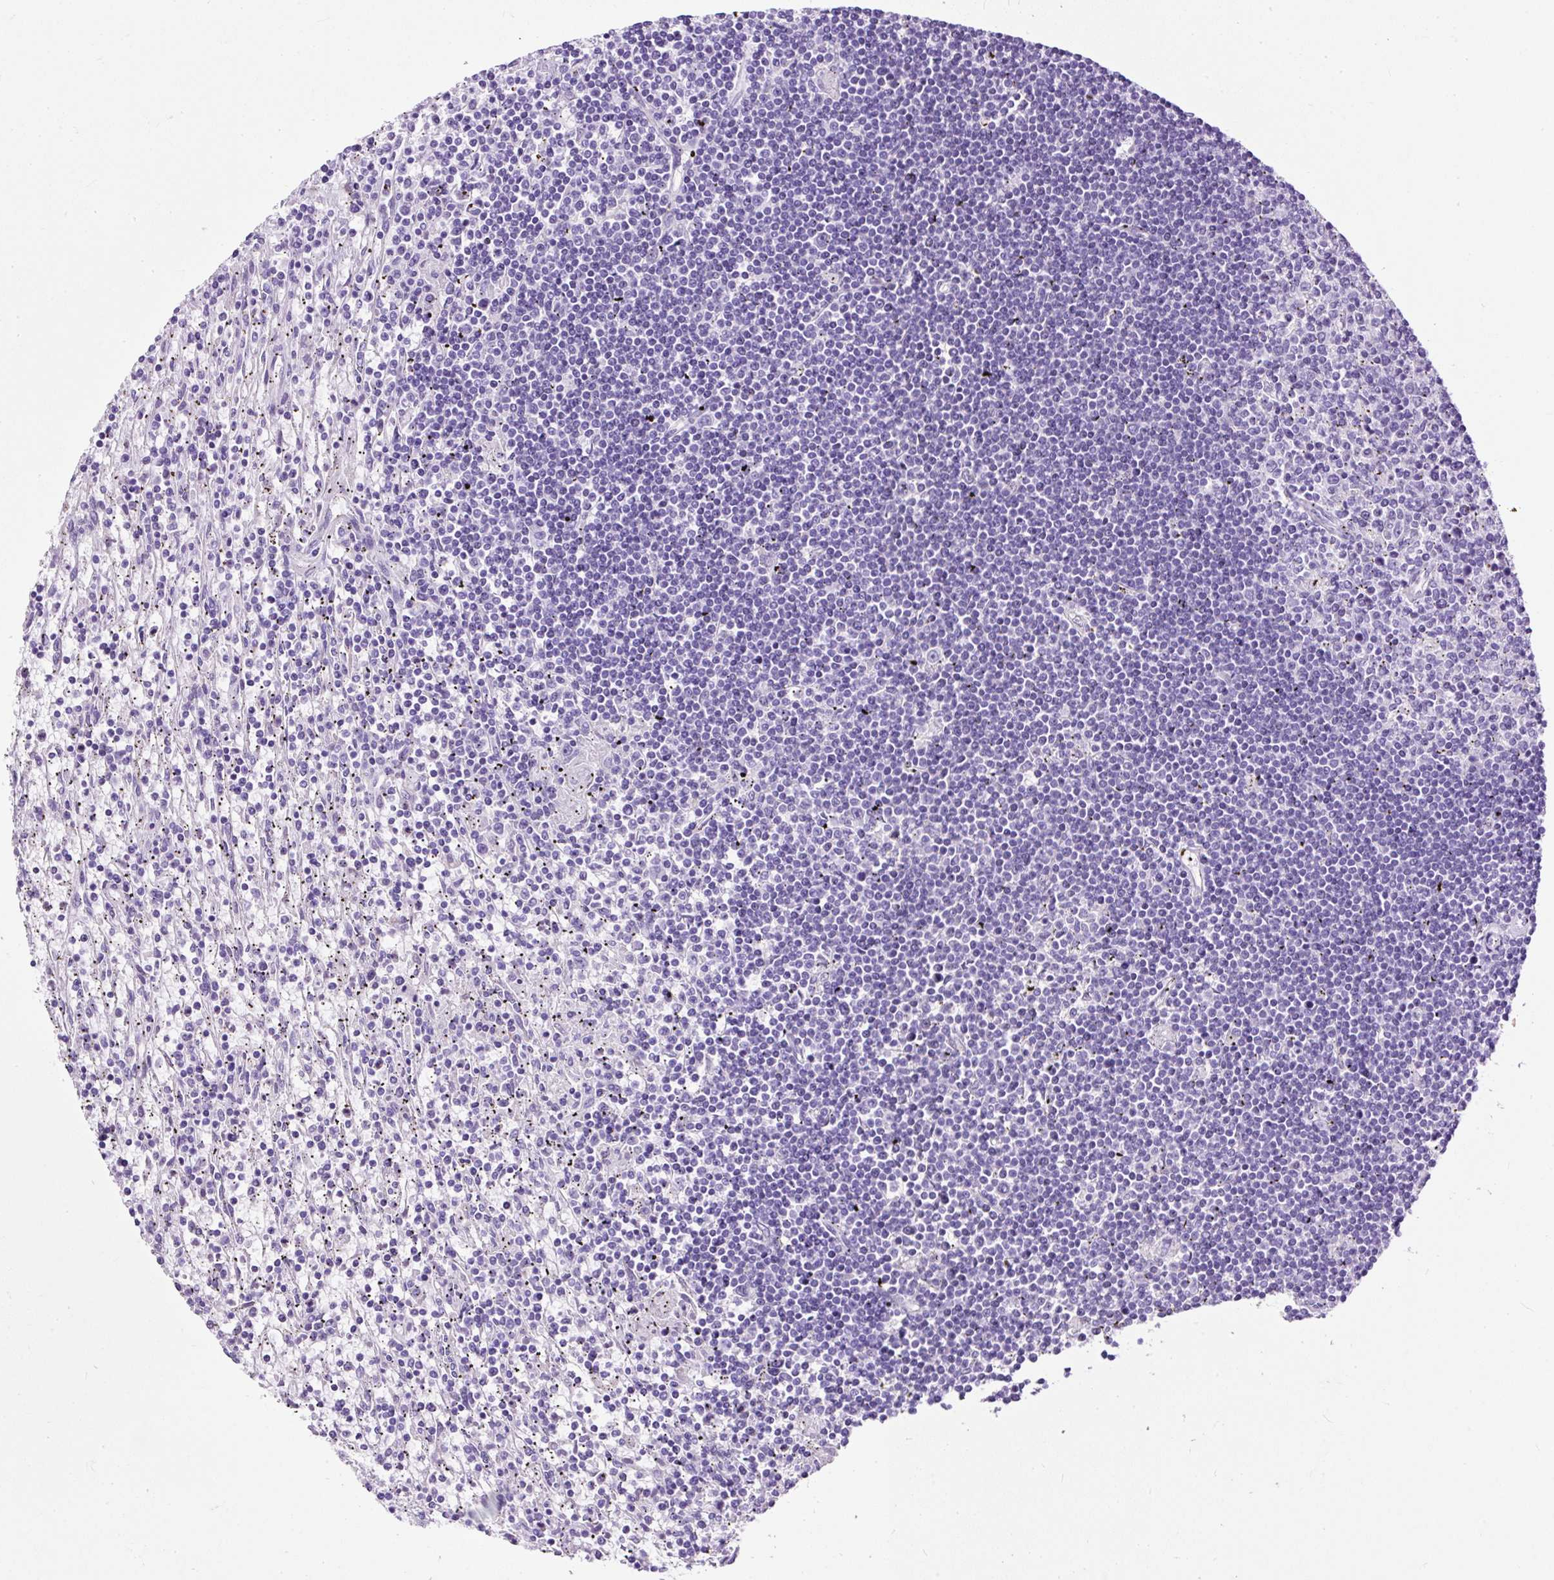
{"staining": {"intensity": "negative", "quantity": "none", "location": "none"}, "tissue": "lymphoma", "cell_type": "Tumor cells", "image_type": "cancer", "snomed": [{"axis": "morphology", "description": "Malignant lymphoma, non-Hodgkin's type, Low grade"}, {"axis": "topography", "description": "Spleen"}], "caption": "This is a micrograph of immunohistochemistry staining of malignant lymphoma, non-Hodgkin's type (low-grade), which shows no positivity in tumor cells. The staining was performed using DAB (3,3'-diaminobenzidine) to visualize the protein expression in brown, while the nuclei were stained in blue with hematoxylin (Magnification: 20x).", "gene": "STOX2", "patient": {"sex": "male", "age": 76}}